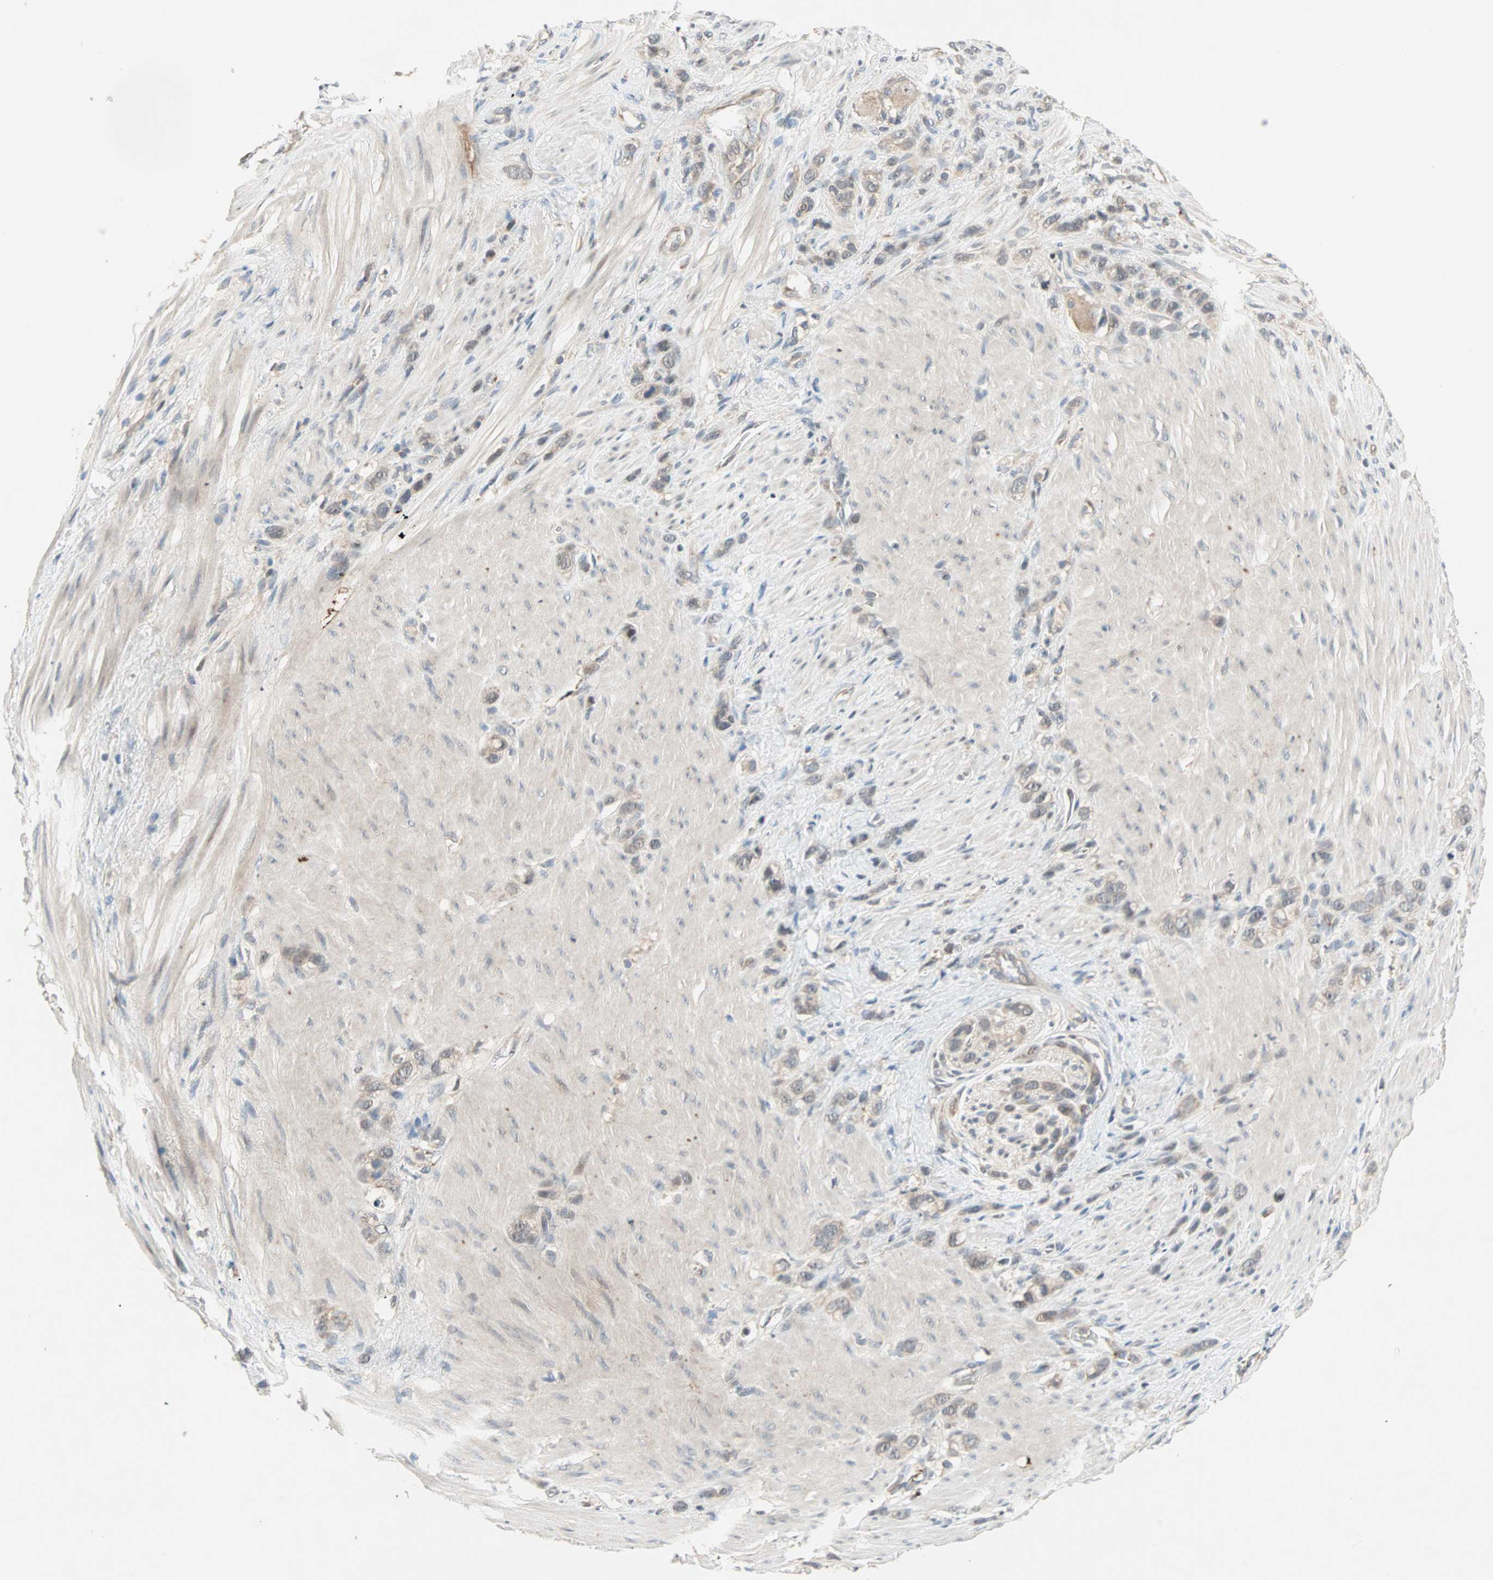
{"staining": {"intensity": "weak", "quantity": "25%-75%", "location": "cytoplasmic/membranous"}, "tissue": "stomach cancer", "cell_type": "Tumor cells", "image_type": "cancer", "snomed": [{"axis": "morphology", "description": "Normal tissue, NOS"}, {"axis": "morphology", "description": "Adenocarcinoma, NOS"}, {"axis": "morphology", "description": "Adenocarcinoma, High grade"}, {"axis": "topography", "description": "Stomach, upper"}, {"axis": "topography", "description": "Stomach"}], "caption": "Stomach adenocarcinoma stained for a protein (brown) reveals weak cytoplasmic/membranous positive positivity in approximately 25%-75% of tumor cells.", "gene": "PROS1", "patient": {"sex": "female", "age": 65}}